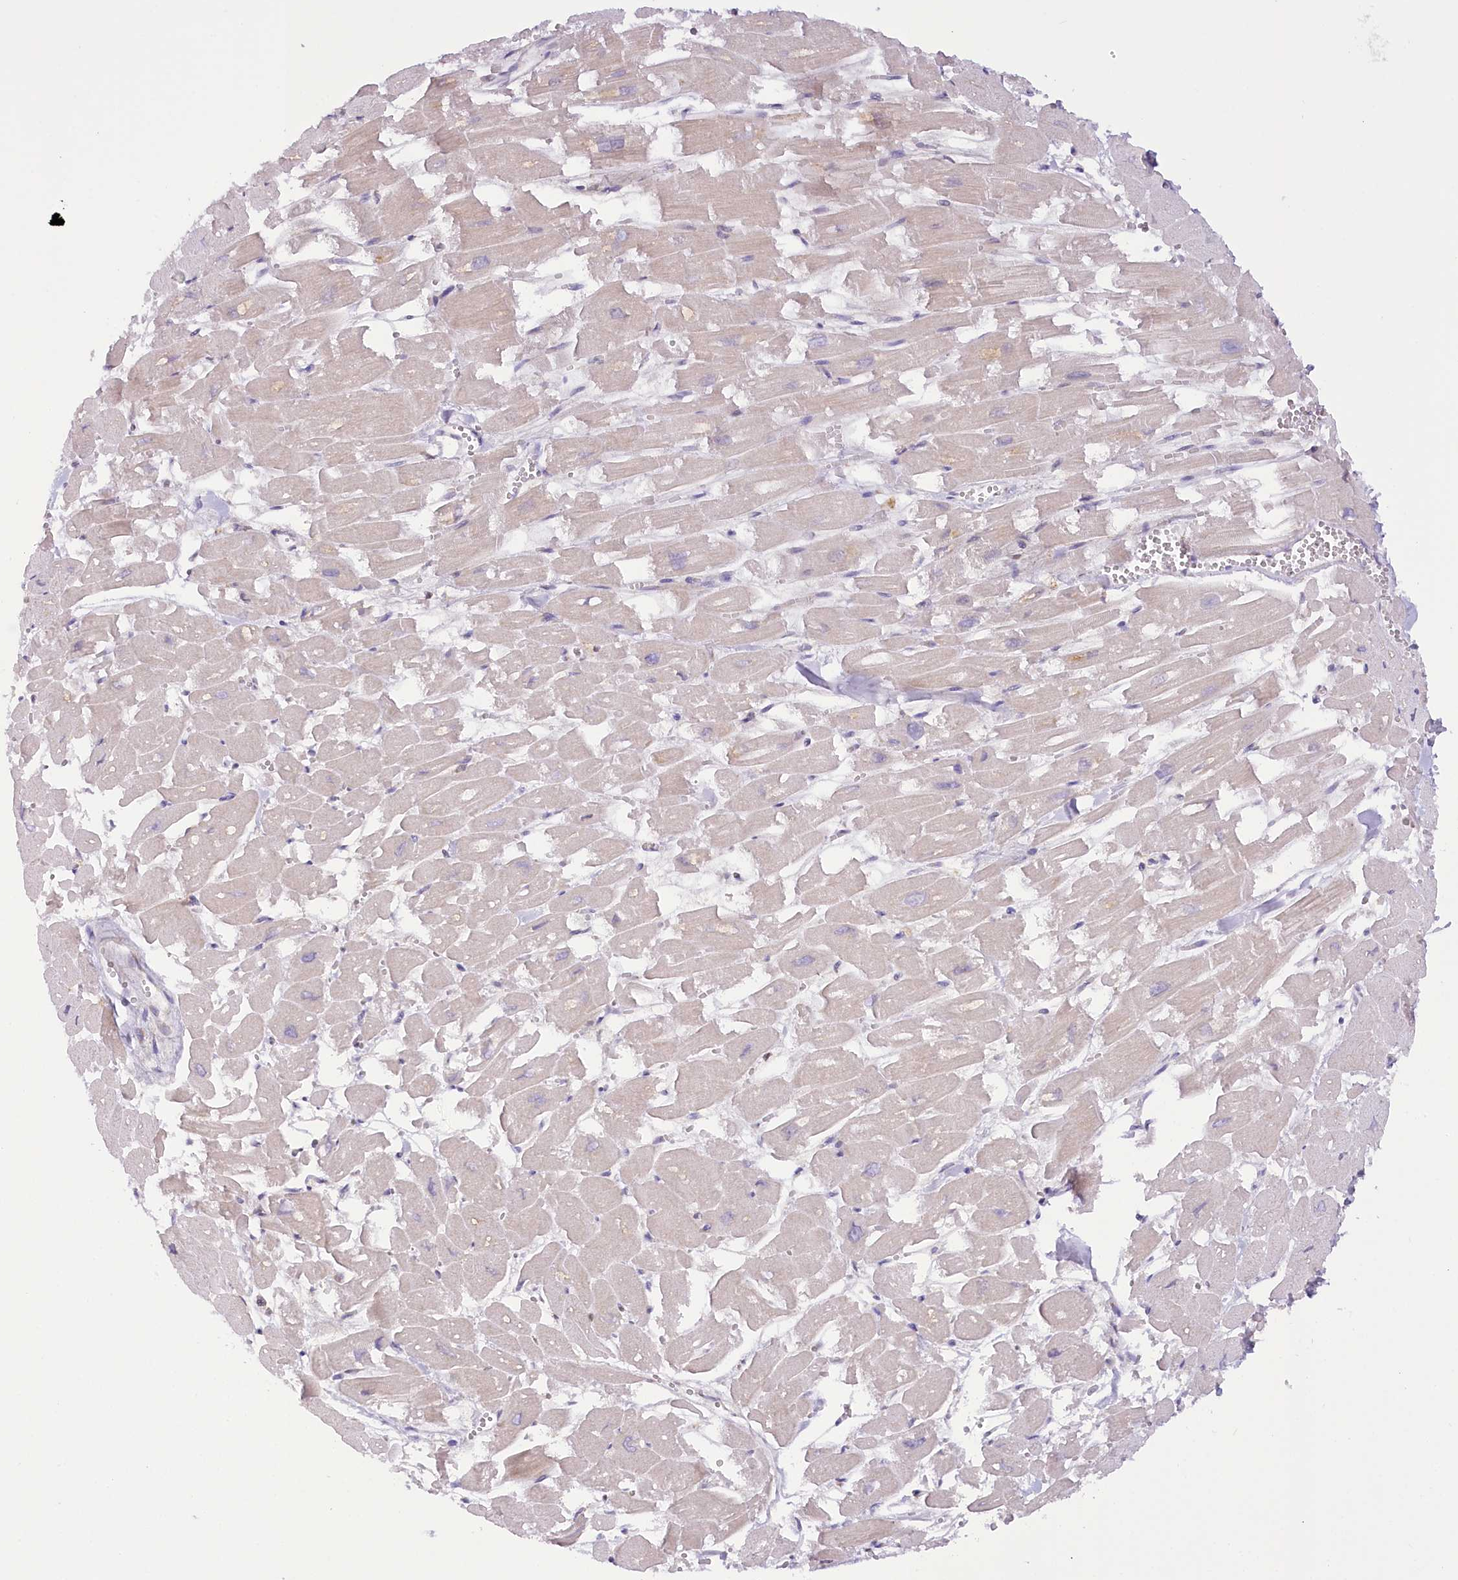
{"staining": {"intensity": "negative", "quantity": "none", "location": "none"}, "tissue": "heart muscle", "cell_type": "Cardiomyocytes", "image_type": "normal", "snomed": [{"axis": "morphology", "description": "Normal tissue, NOS"}, {"axis": "topography", "description": "Heart"}], "caption": "High magnification brightfield microscopy of normal heart muscle stained with DAB (3,3'-diaminobenzidine) (brown) and counterstained with hematoxylin (blue): cardiomyocytes show no significant staining. (Immunohistochemistry, brightfield microscopy, high magnification).", "gene": "NCKAP5", "patient": {"sex": "male", "age": 54}}